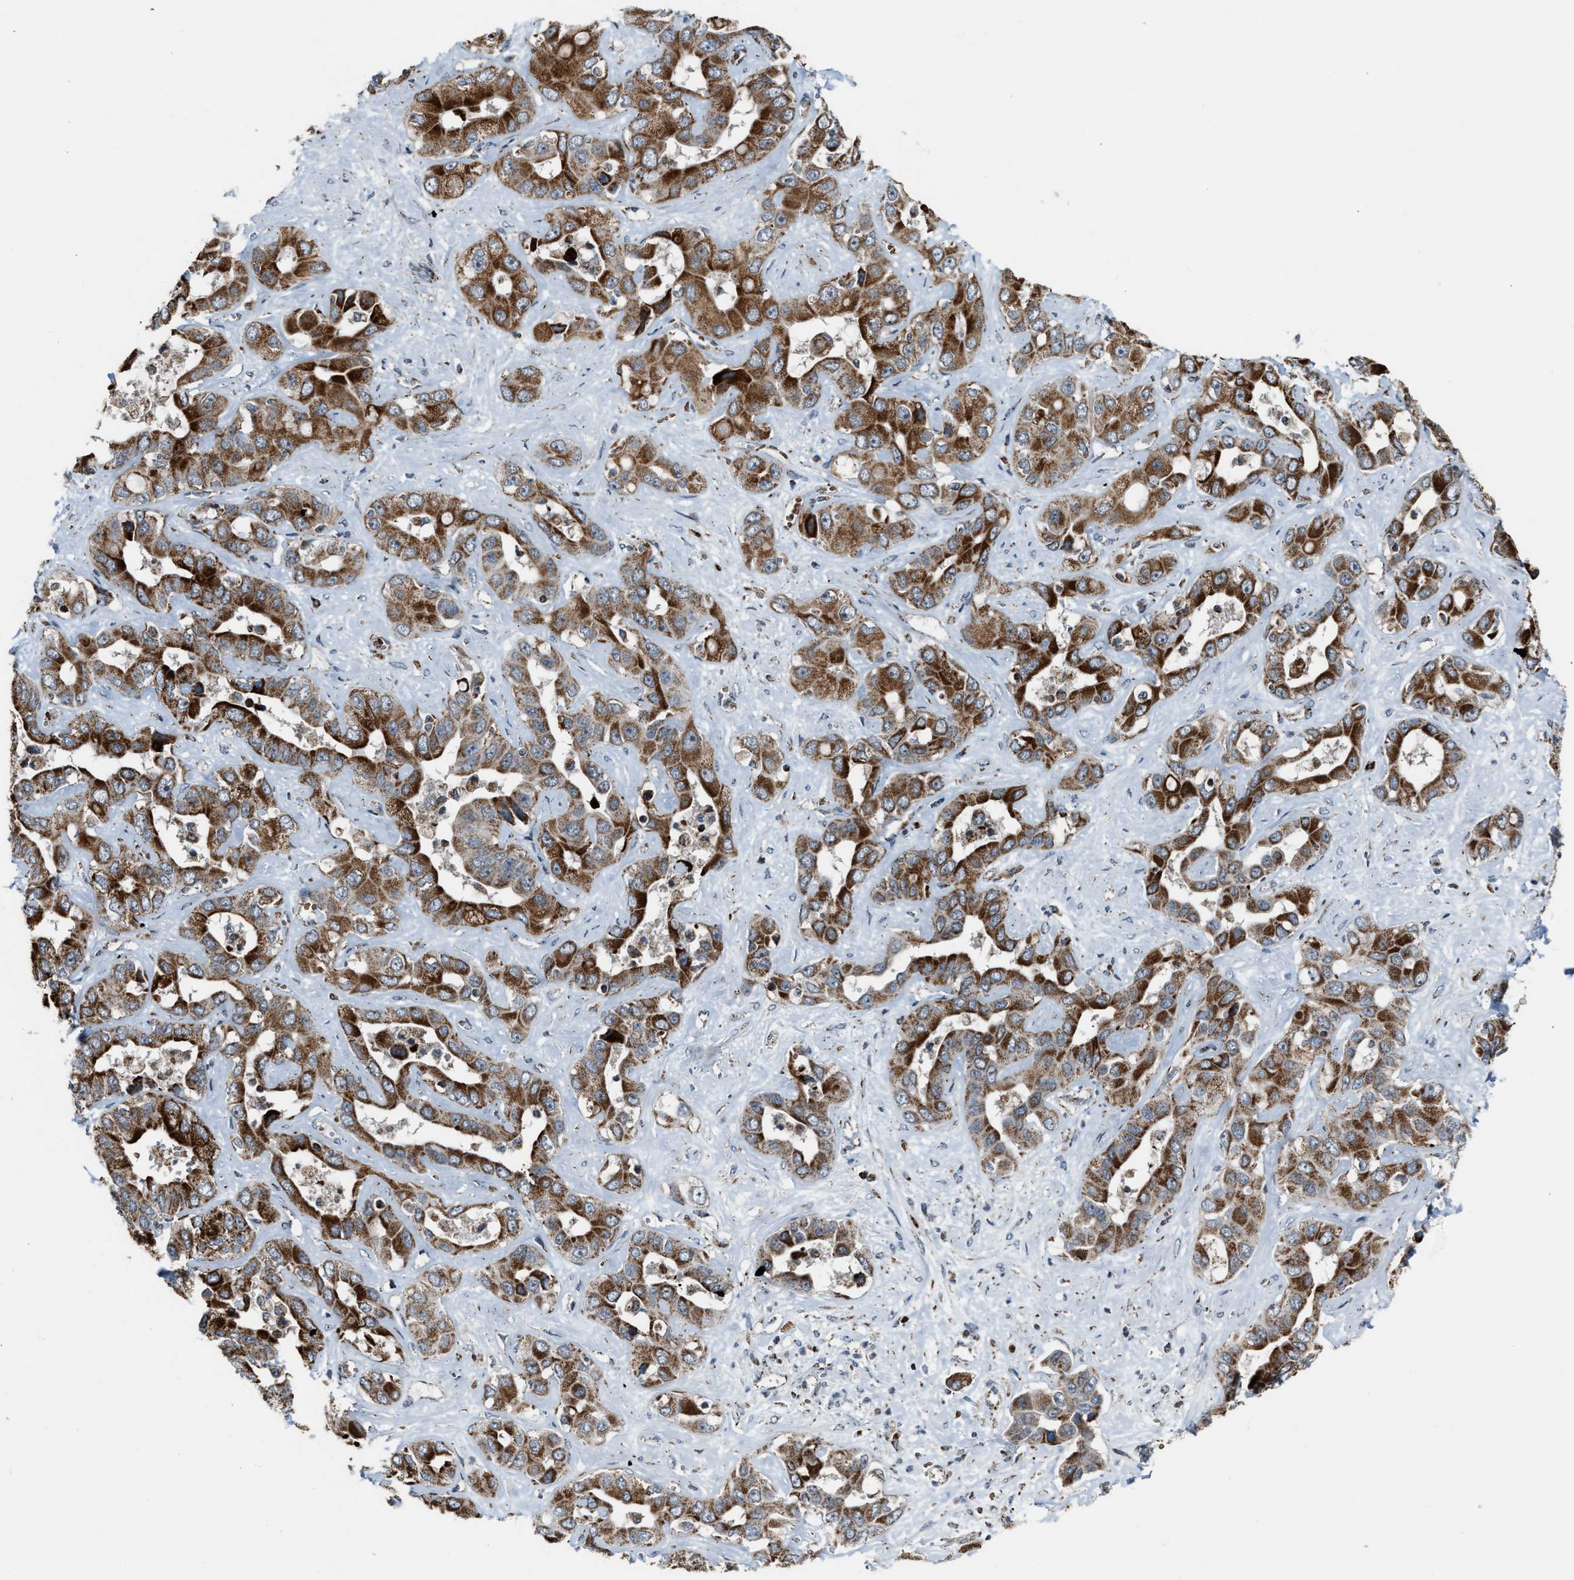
{"staining": {"intensity": "strong", "quantity": ">75%", "location": "cytoplasmic/membranous"}, "tissue": "liver cancer", "cell_type": "Tumor cells", "image_type": "cancer", "snomed": [{"axis": "morphology", "description": "Cholangiocarcinoma"}, {"axis": "topography", "description": "Liver"}], "caption": "This histopathology image shows immunohistochemistry staining of liver cholangiocarcinoma, with high strong cytoplasmic/membranous staining in about >75% of tumor cells.", "gene": "CHN2", "patient": {"sex": "female", "age": 52}}